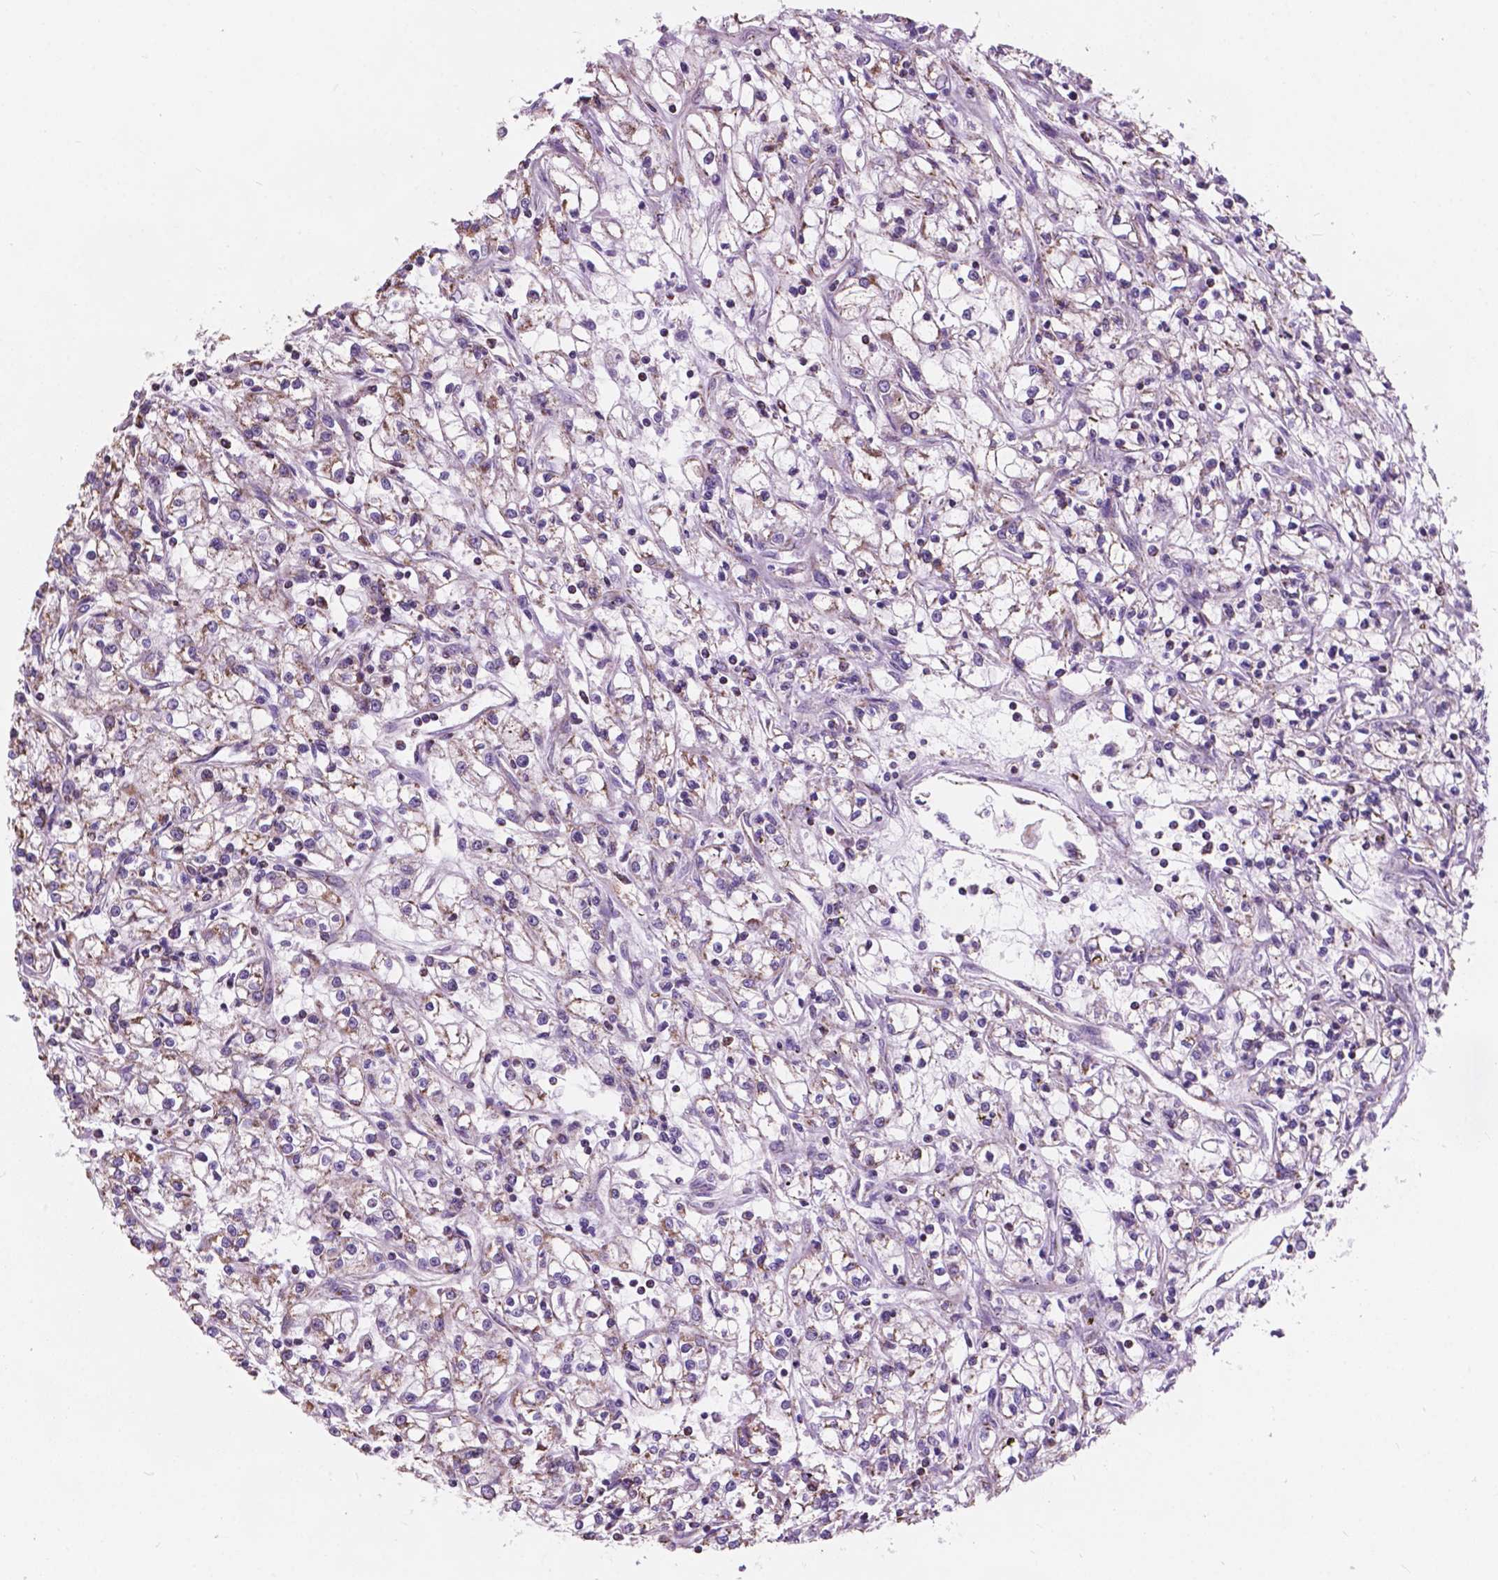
{"staining": {"intensity": "weak", "quantity": ">75%", "location": "cytoplasmic/membranous"}, "tissue": "renal cancer", "cell_type": "Tumor cells", "image_type": "cancer", "snomed": [{"axis": "morphology", "description": "Adenocarcinoma, NOS"}, {"axis": "topography", "description": "Kidney"}], "caption": "About >75% of tumor cells in renal cancer demonstrate weak cytoplasmic/membranous protein staining as visualized by brown immunohistochemical staining.", "gene": "SCOC", "patient": {"sex": "female", "age": 59}}